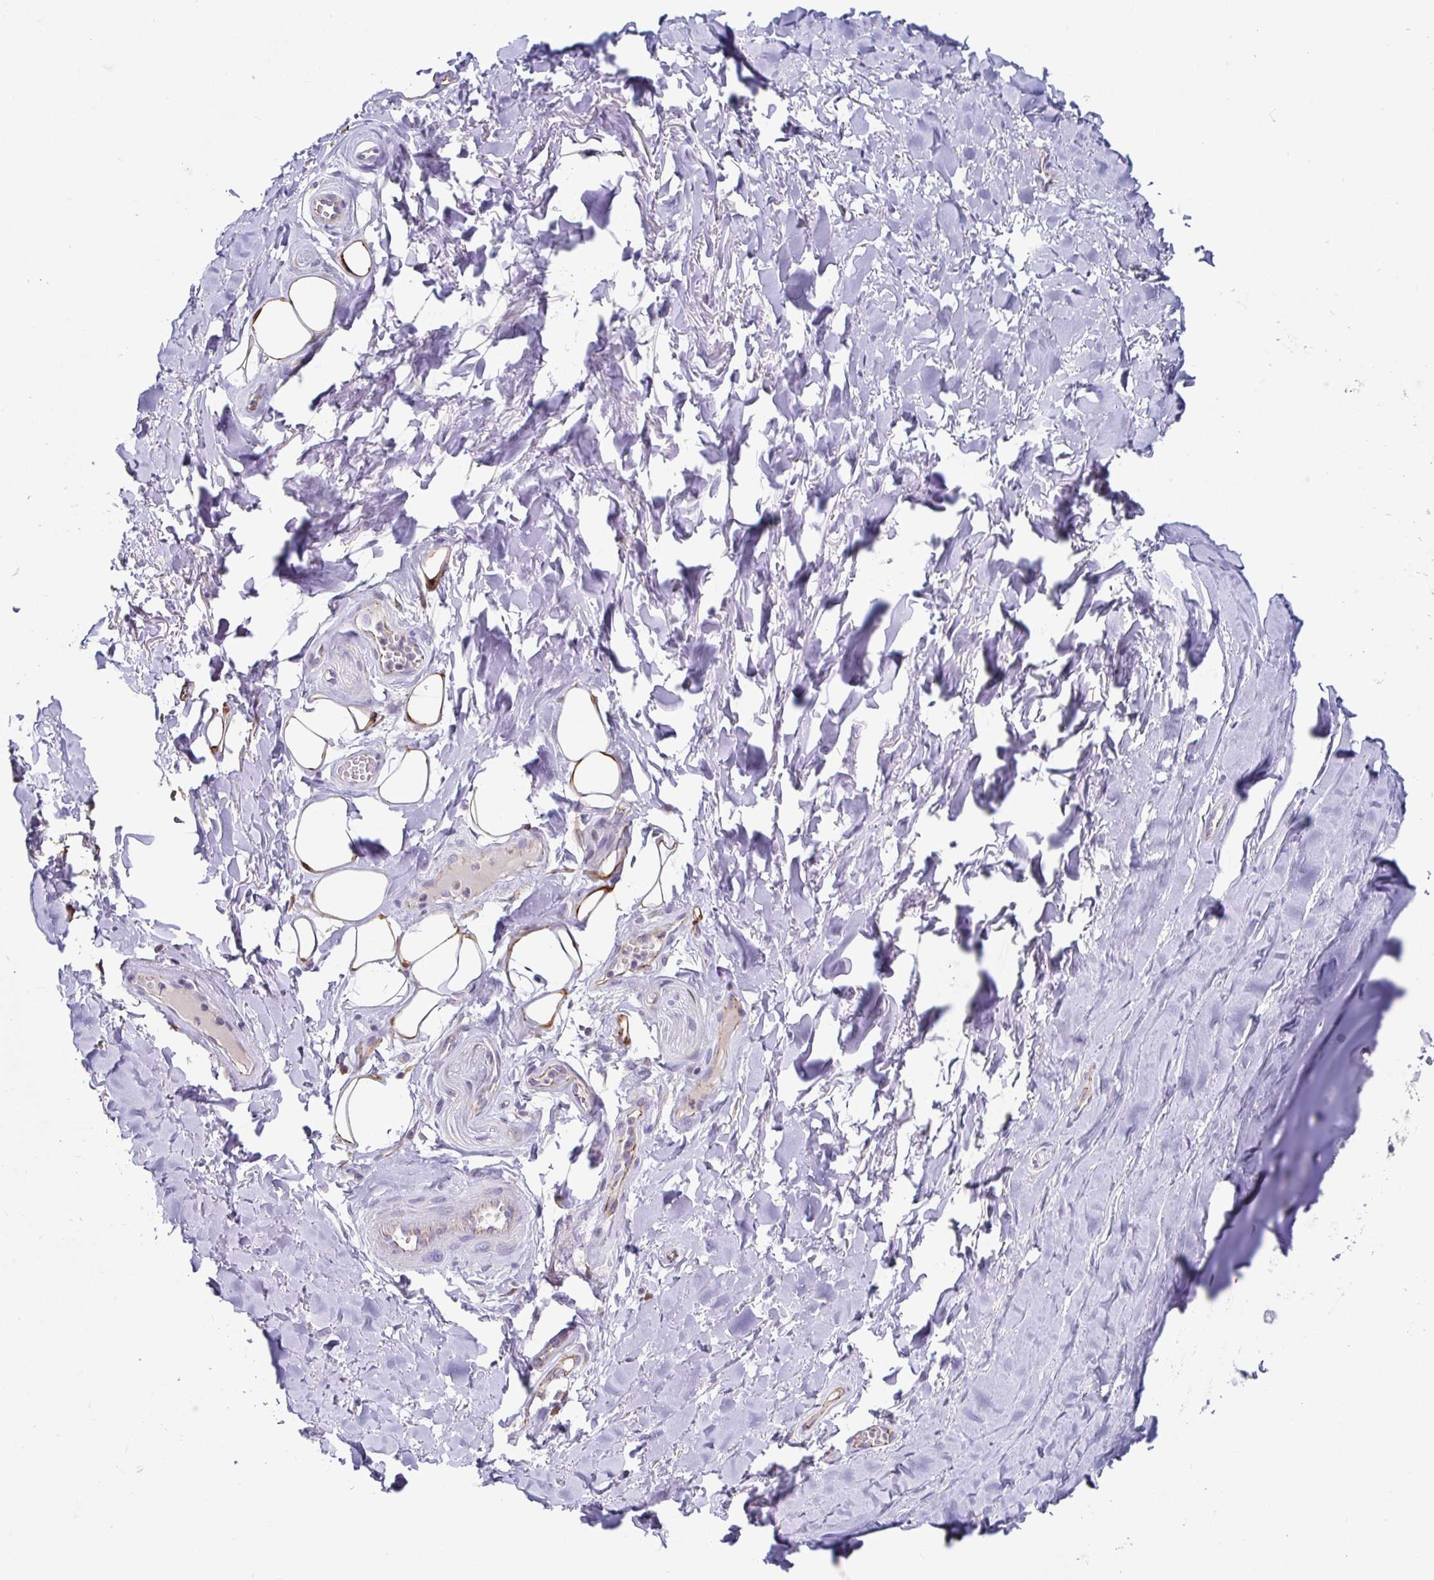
{"staining": {"intensity": "negative", "quantity": "none", "location": "none"}, "tissue": "adipose tissue", "cell_type": "Adipocytes", "image_type": "normal", "snomed": [{"axis": "morphology", "description": "Normal tissue, NOS"}, {"axis": "topography", "description": "Cartilage tissue"}, {"axis": "topography", "description": "Nasopharynx"}, {"axis": "topography", "description": "Thyroid gland"}], "caption": "Immunohistochemistry (IHC) photomicrograph of unremarkable adipose tissue: adipose tissue stained with DAB (3,3'-diaminobenzidine) exhibits no significant protein staining in adipocytes.", "gene": "PIWIL3", "patient": {"sex": "male", "age": 63}}